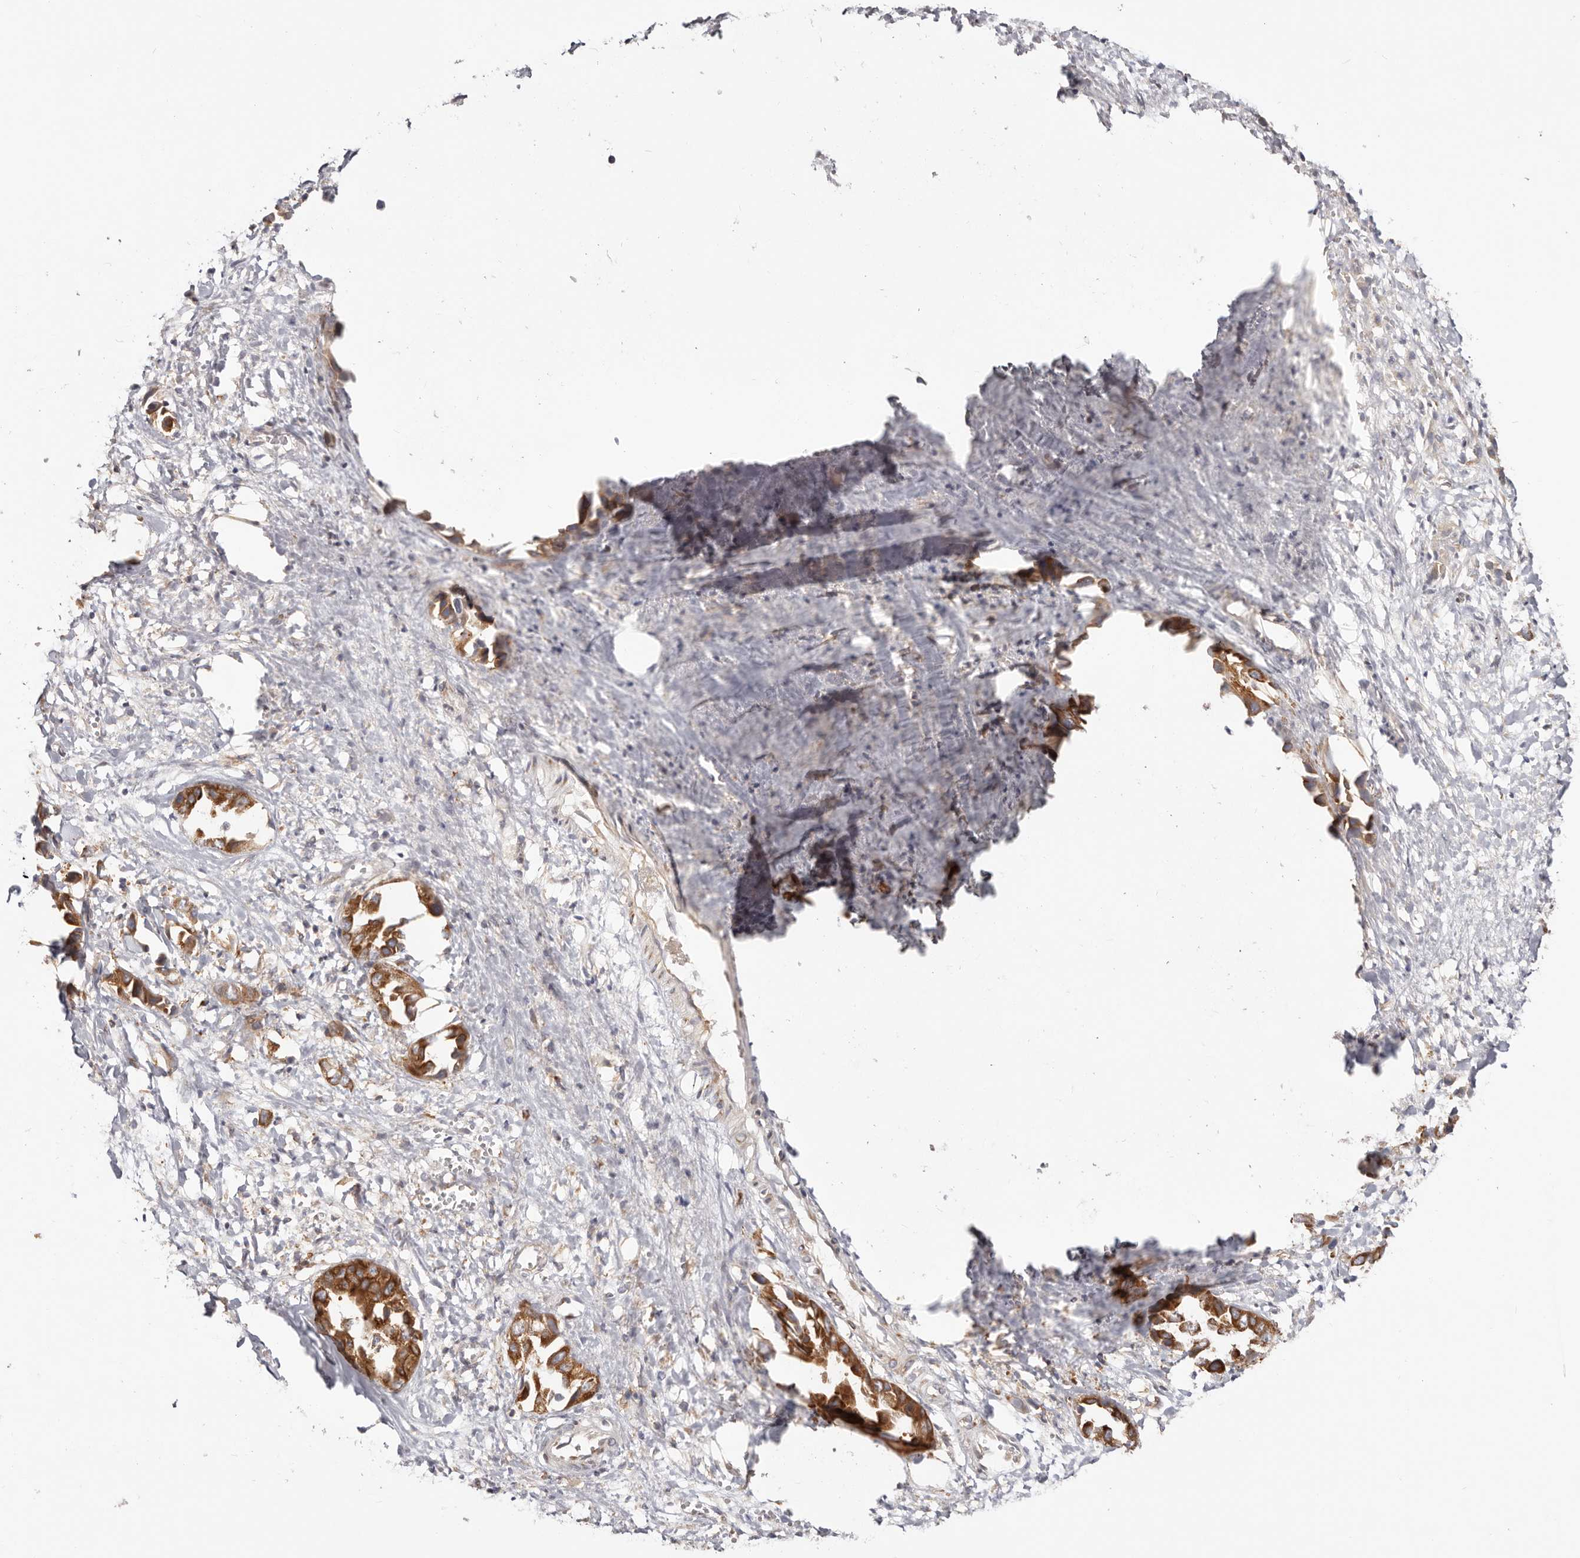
{"staining": {"intensity": "strong", "quantity": ">75%", "location": "cytoplasmic/membranous"}, "tissue": "liver cancer", "cell_type": "Tumor cells", "image_type": "cancer", "snomed": [{"axis": "morphology", "description": "Cholangiocarcinoma"}, {"axis": "topography", "description": "Liver"}], "caption": "Immunohistochemistry of human liver cholangiocarcinoma shows high levels of strong cytoplasmic/membranous staining in about >75% of tumor cells.", "gene": "EPRS1", "patient": {"sex": "female", "age": 52}}